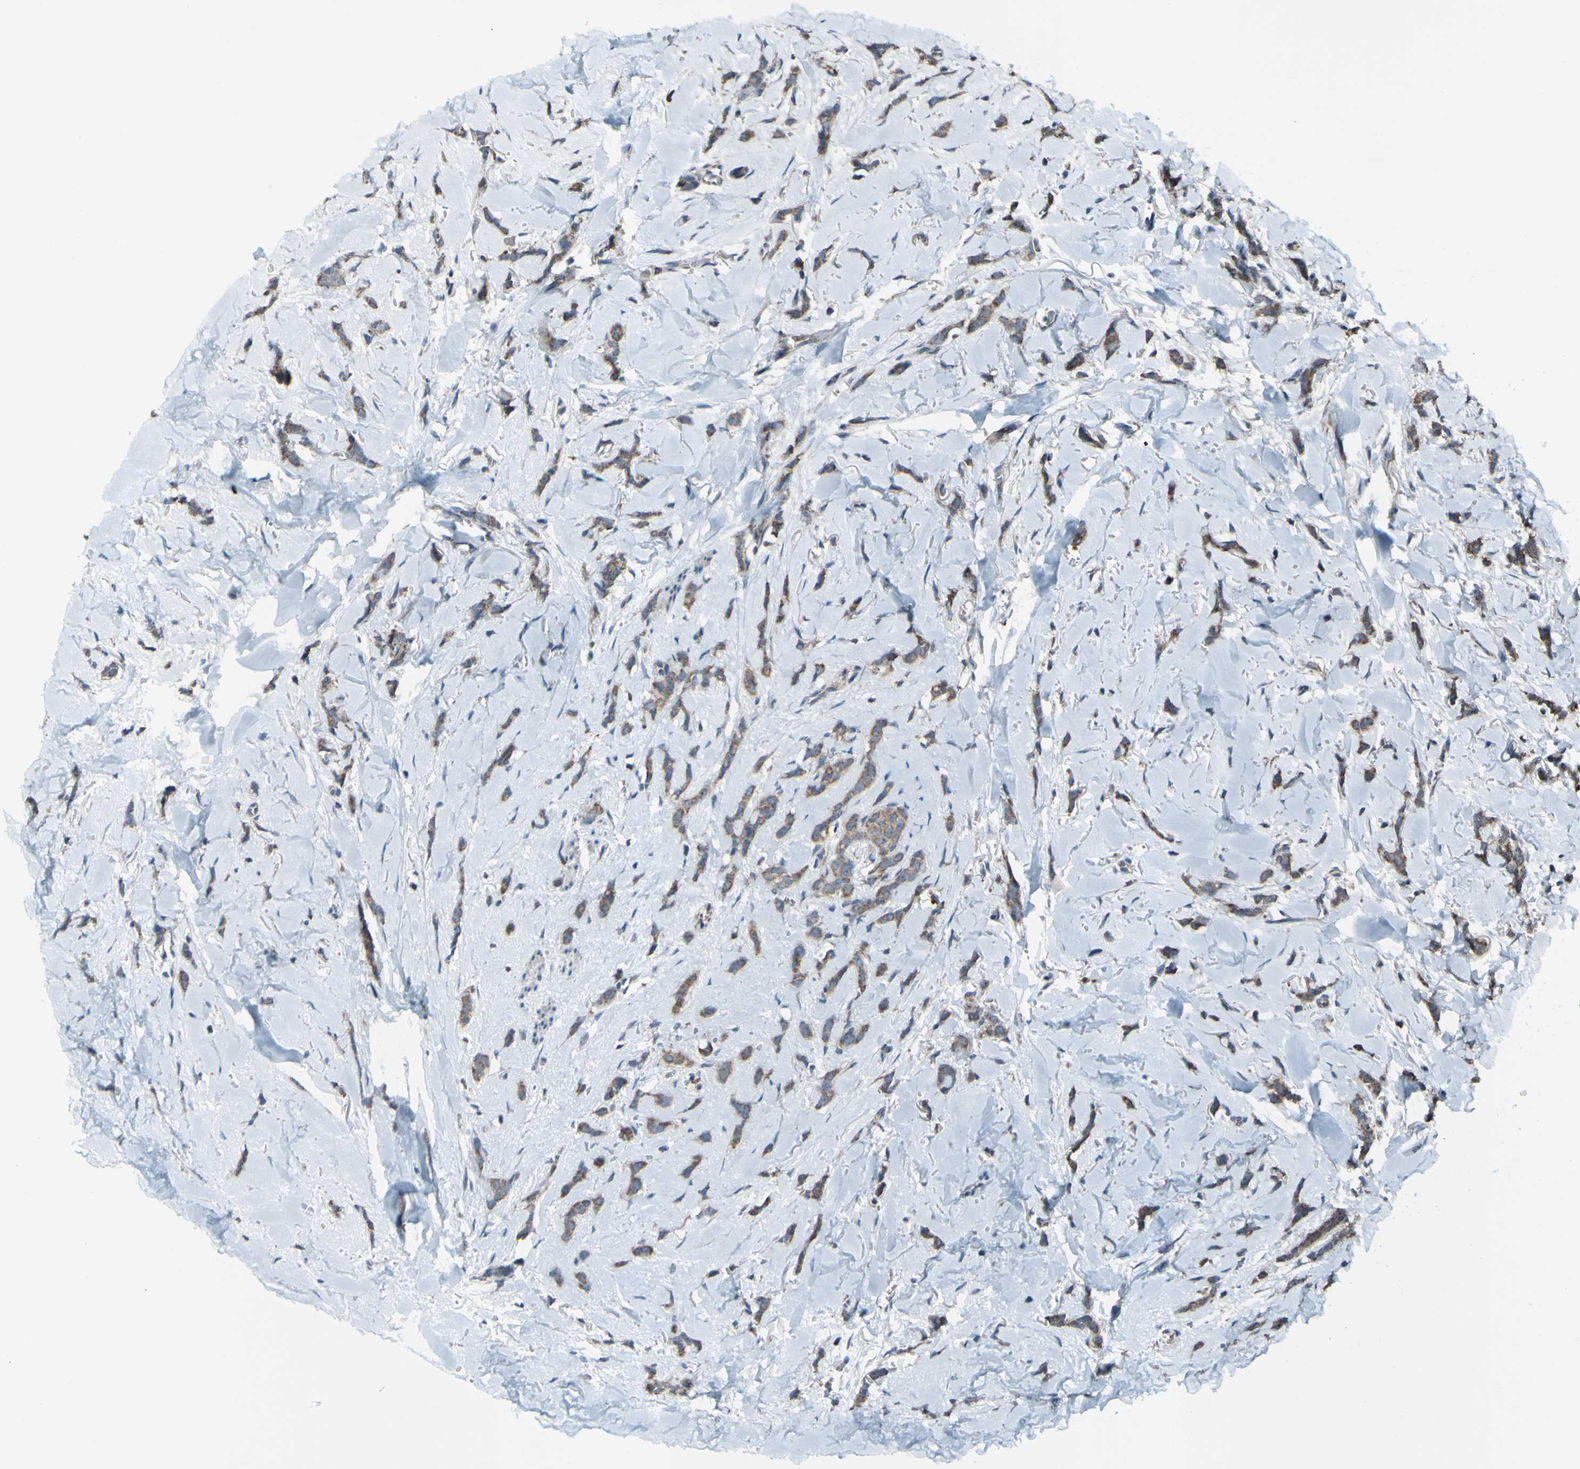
{"staining": {"intensity": "weak", "quantity": ">75%", "location": "cytoplasmic/membranous"}, "tissue": "breast cancer", "cell_type": "Tumor cells", "image_type": "cancer", "snomed": [{"axis": "morphology", "description": "Lobular carcinoma"}, {"axis": "topography", "description": "Skin"}, {"axis": "topography", "description": "Breast"}], "caption": "Immunohistochemical staining of human breast lobular carcinoma exhibits low levels of weak cytoplasmic/membranous protein positivity in approximately >75% of tumor cells.", "gene": "ACOT8", "patient": {"sex": "female", "age": 46}}